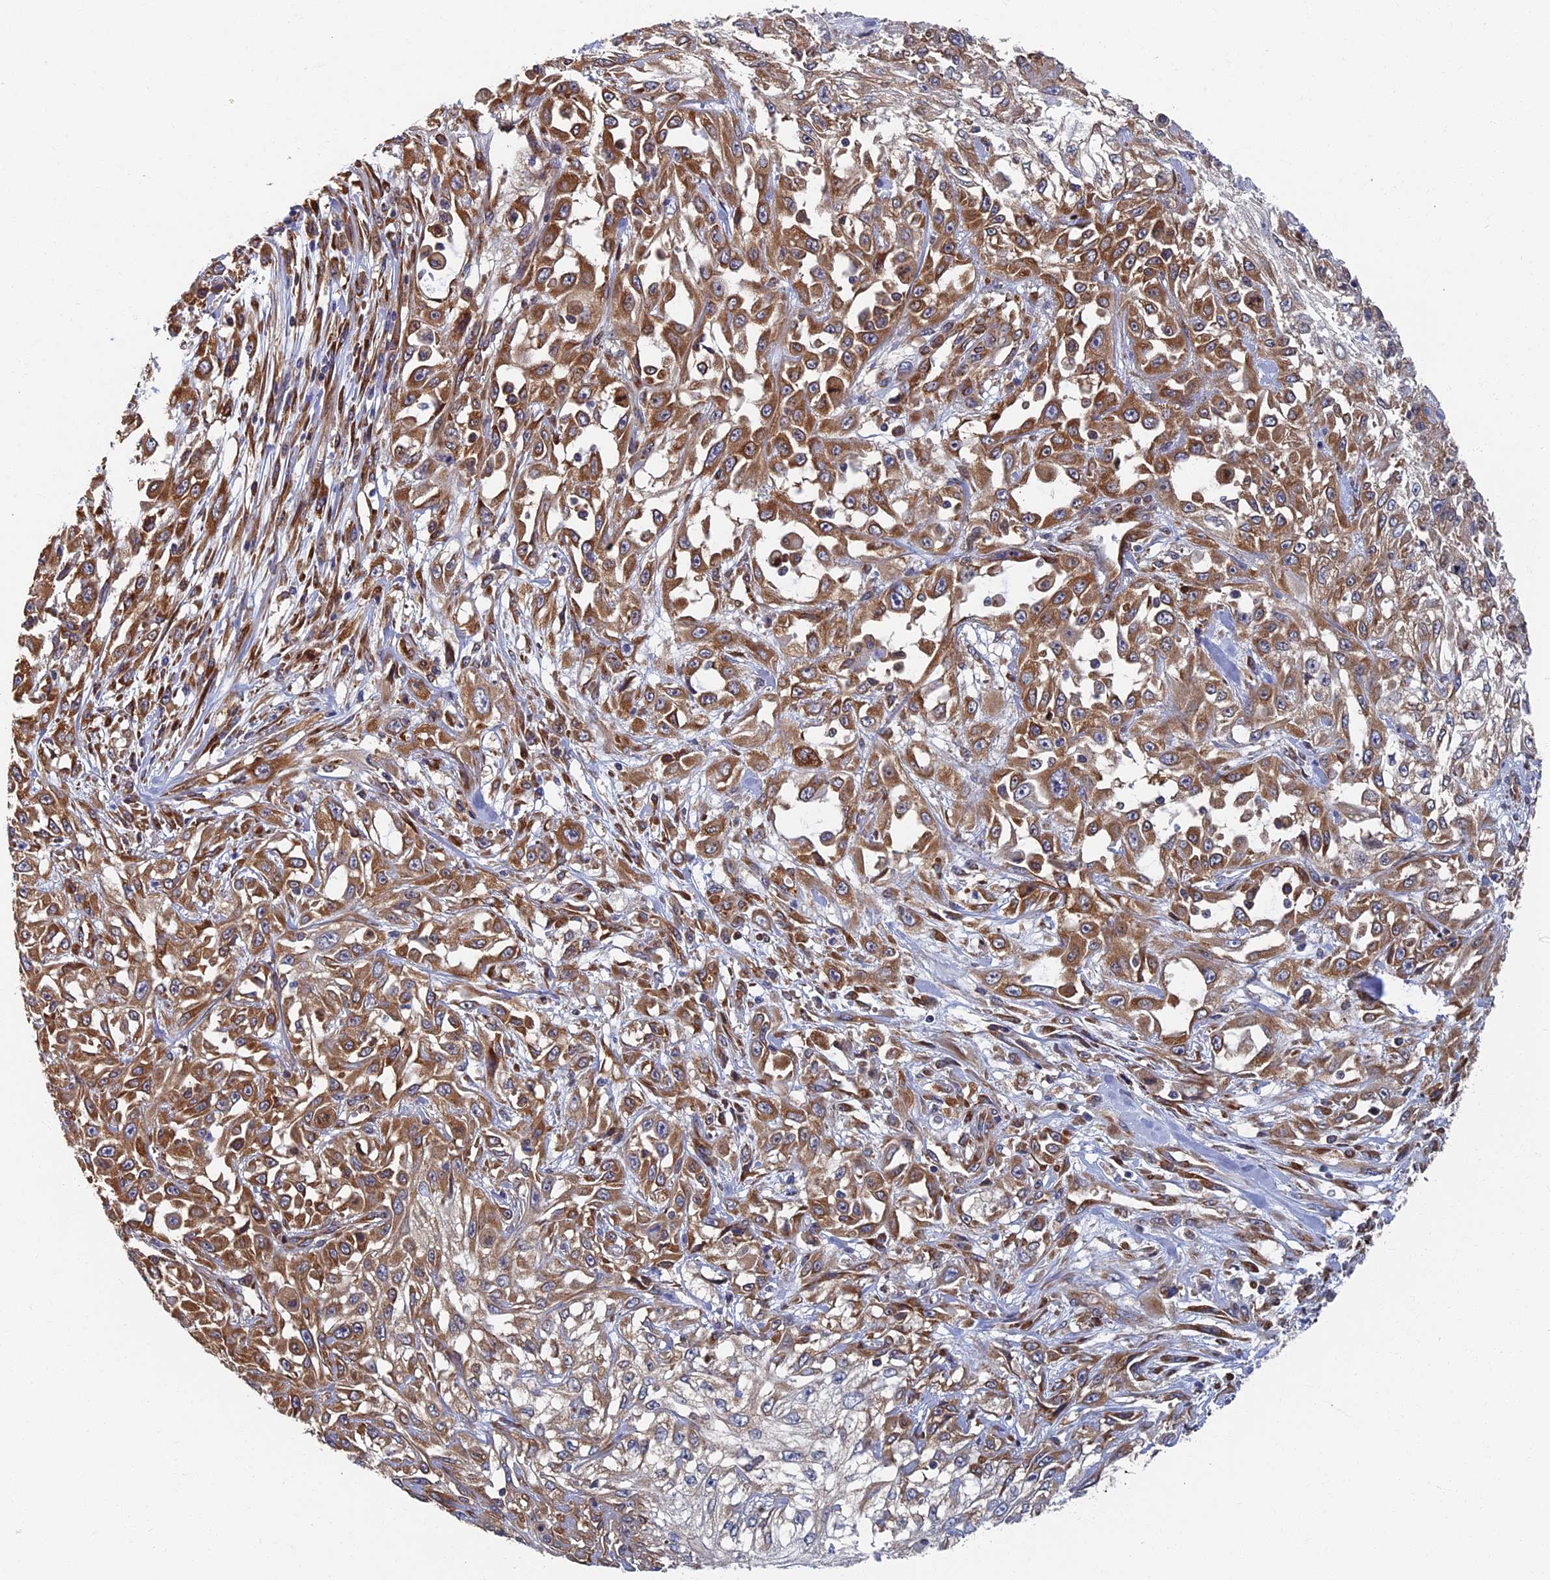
{"staining": {"intensity": "moderate", "quantity": ">75%", "location": "cytoplasmic/membranous"}, "tissue": "skin cancer", "cell_type": "Tumor cells", "image_type": "cancer", "snomed": [{"axis": "morphology", "description": "Squamous cell carcinoma, NOS"}, {"axis": "morphology", "description": "Squamous cell carcinoma, metastatic, NOS"}, {"axis": "topography", "description": "Skin"}, {"axis": "topography", "description": "Lymph node"}], "caption": "An IHC image of tumor tissue is shown. Protein staining in brown highlights moderate cytoplasmic/membranous positivity in skin cancer (metastatic squamous cell carcinoma) within tumor cells. The protein of interest is stained brown, and the nuclei are stained in blue (DAB (3,3'-diaminobenzidine) IHC with brightfield microscopy, high magnification).", "gene": "YBX1", "patient": {"sex": "male", "age": 75}}